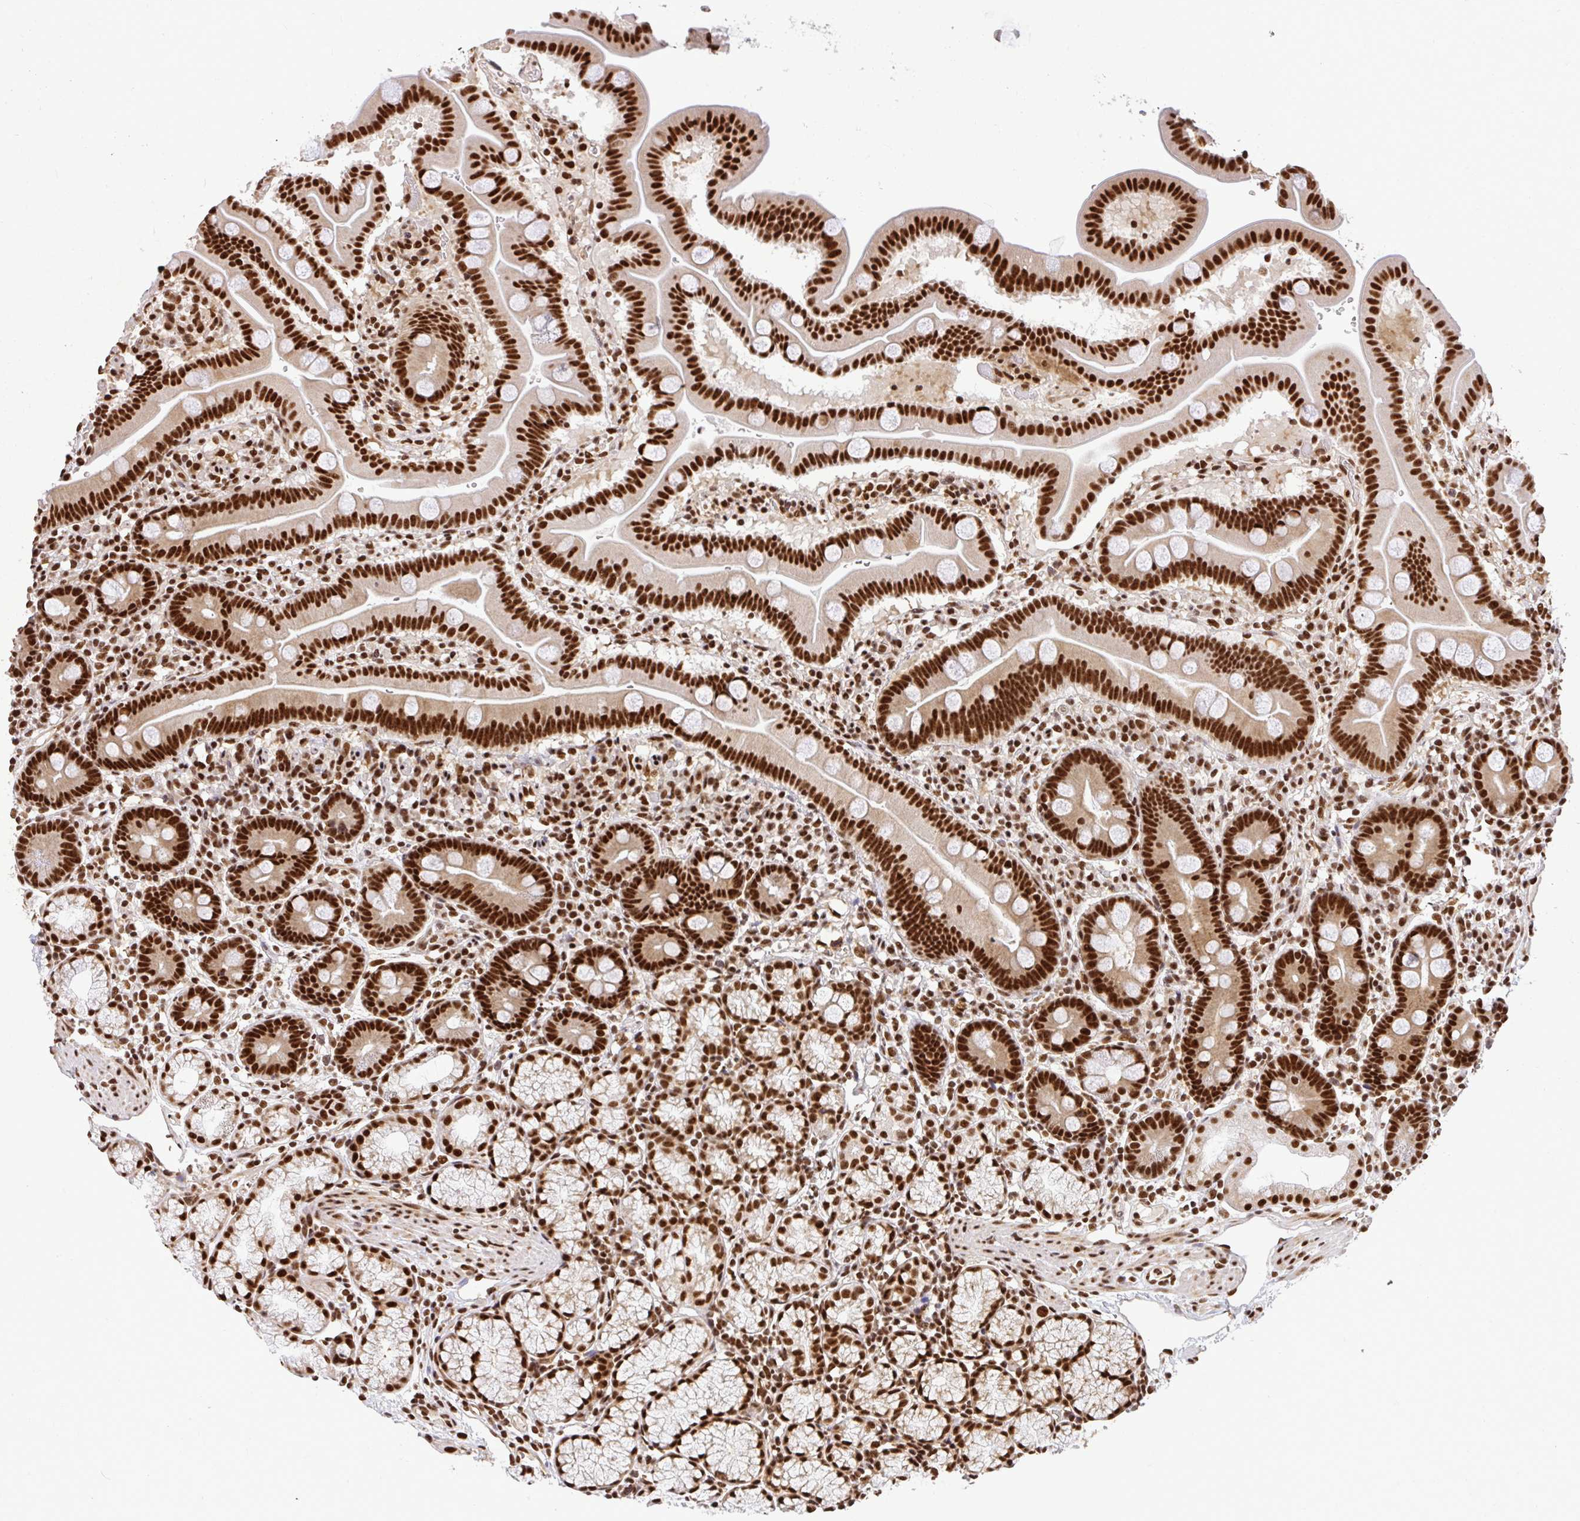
{"staining": {"intensity": "strong", "quantity": ">75%", "location": "nuclear"}, "tissue": "duodenum", "cell_type": "Glandular cells", "image_type": "normal", "snomed": [{"axis": "morphology", "description": "Normal tissue, NOS"}, {"axis": "topography", "description": "Duodenum"}], "caption": "Immunohistochemistry (IHC) micrograph of benign duodenum: human duodenum stained using IHC demonstrates high levels of strong protein expression localized specifically in the nuclear of glandular cells, appearing as a nuclear brown color.", "gene": "U2AF1L4", "patient": {"sex": "male", "age": 59}}